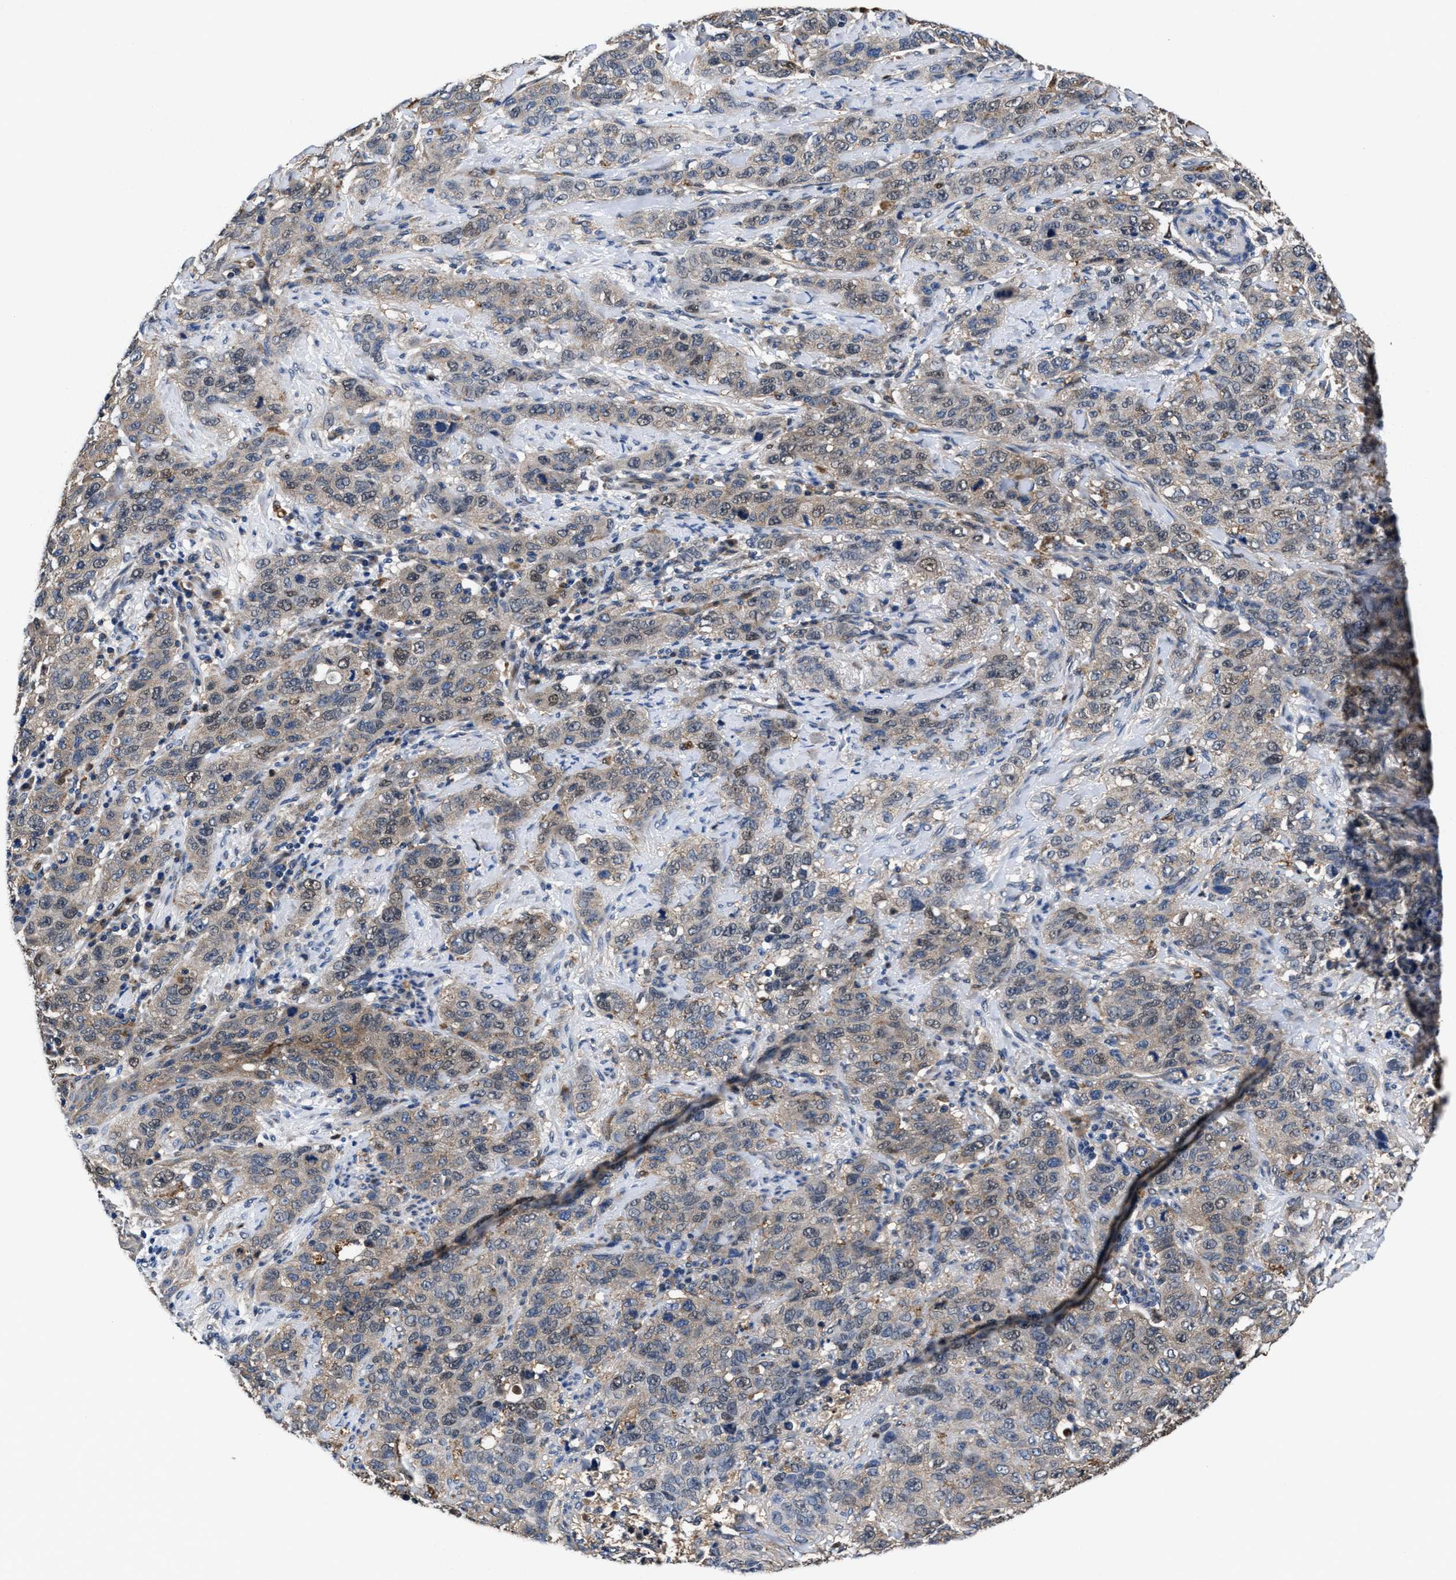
{"staining": {"intensity": "weak", "quantity": "25%-75%", "location": "cytoplasmic/membranous"}, "tissue": "stomach cancer", "cell_type": "Tumor cells", "image_type": "cancer", "snomed": [{"axis": "morphology", "description": "Adenocarcinoma, NOS"}, {"axis": "topography", "description": "Stomach"}], "caption": "Protein expression analysis of stomach cancer (adenocarcinoma) shows weak cytoplasmic/membranous positivity in approximately 25%-75% of tumor cells. (DAB (3,3'-diaminobenzidine) IHC, brown staining for protein, blue staining for nuclei).", "gene": "ACLY", "patient": {"sex": "male", "age": 48}}